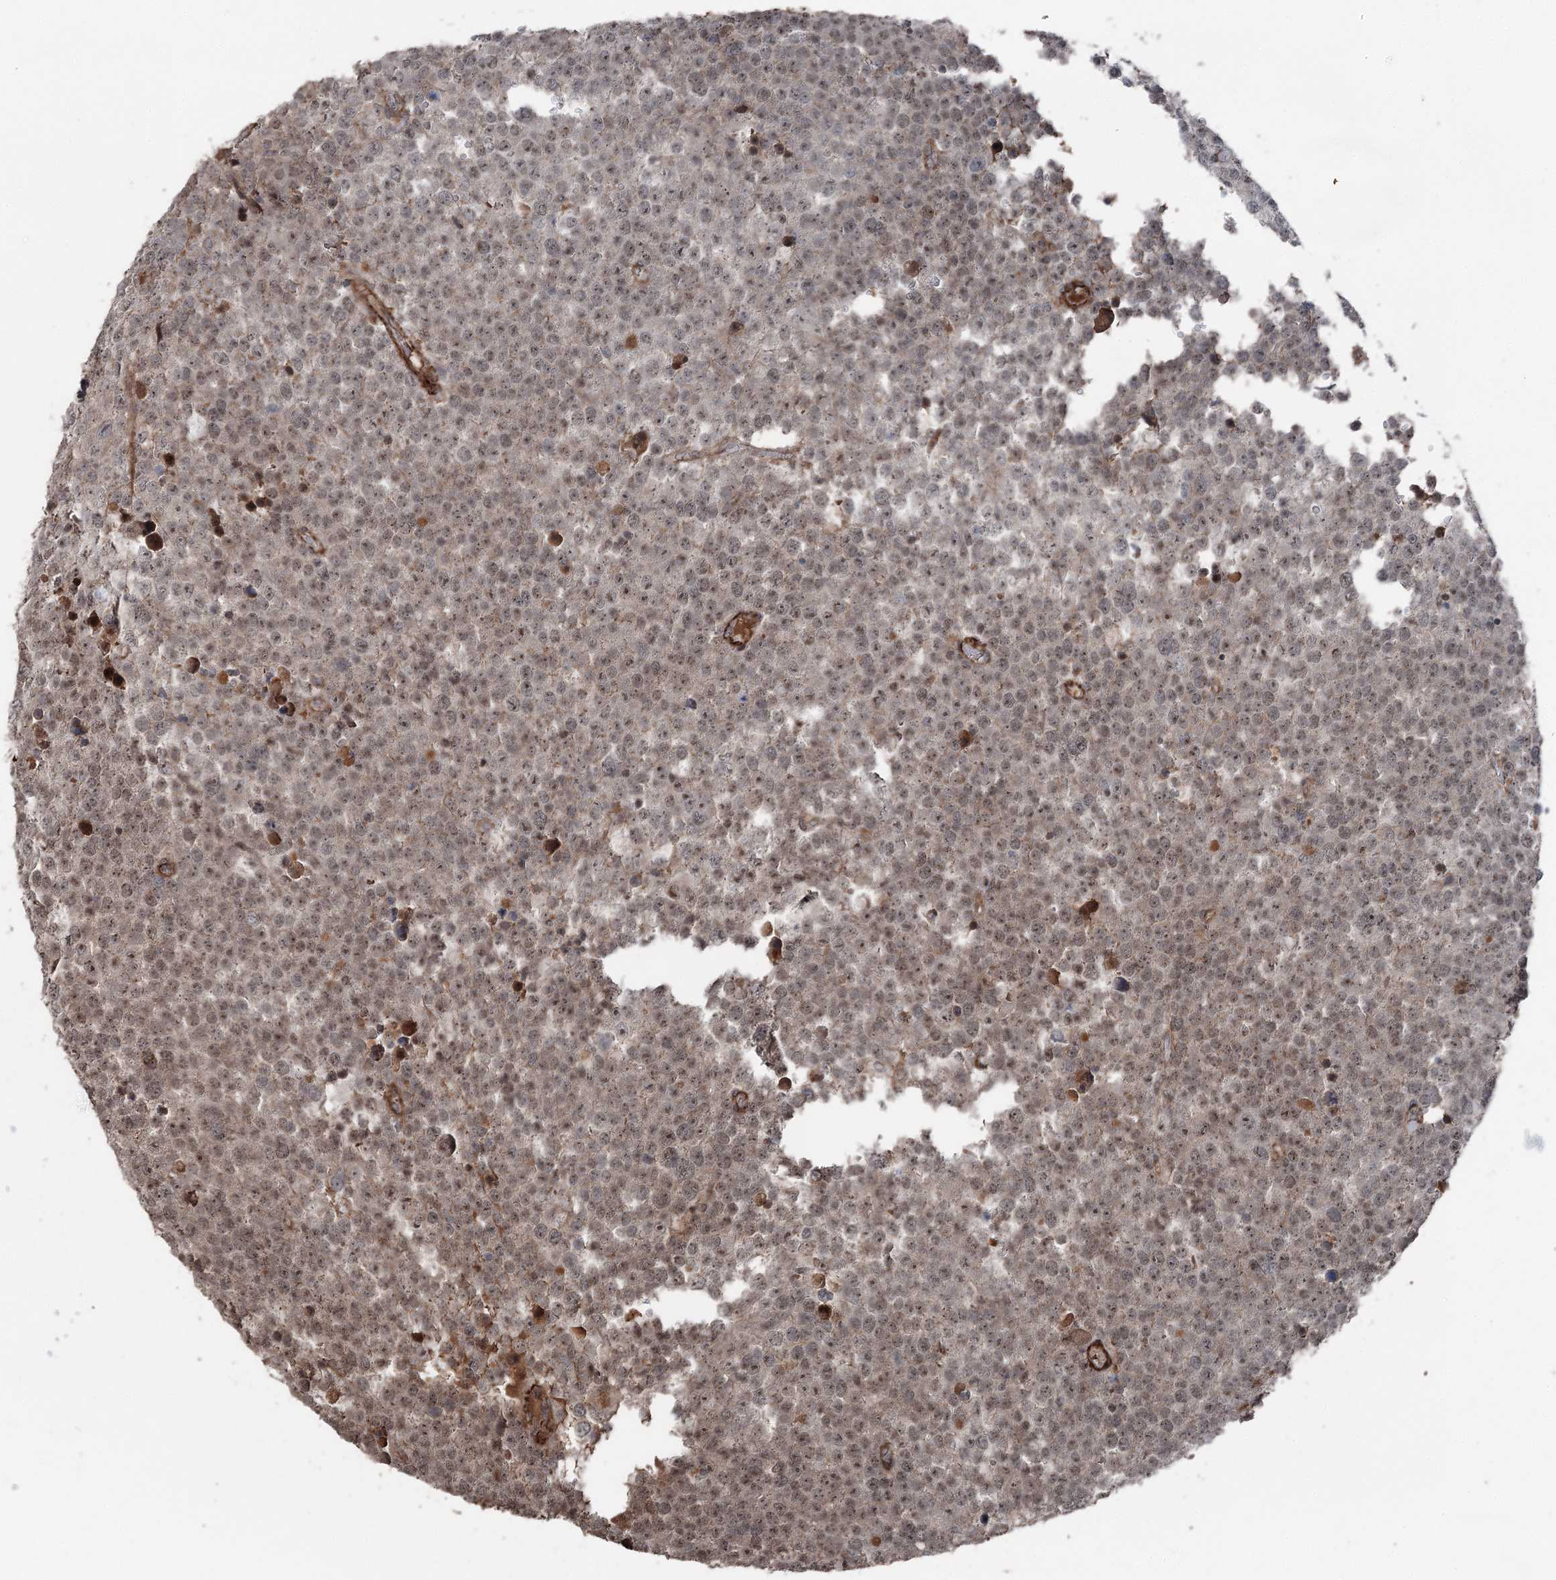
{"staining": {"intensity": "weak", "quantity": ">75%", "location": "nuclear"}, "tissue": "testis cancer", "cell_type": "Tumor cells", "image_type": "cancer", "snomed": [{"axis": "morphology", "description": "Seminoma, NOS"}, {"axis": "topography", "description": "Testis"}], "caption": "Immunohistochemistry (IHC) (DAB (3,3'-diaminobenzidine)) staining of testis seminoma demonstrates weak nuclear protein positivity in about >75% of tumor cells. (IHC, brightfield microscopy, high magnification).", "gene": "CCDC82", "patient": {"sex": "male", "age": 71}}